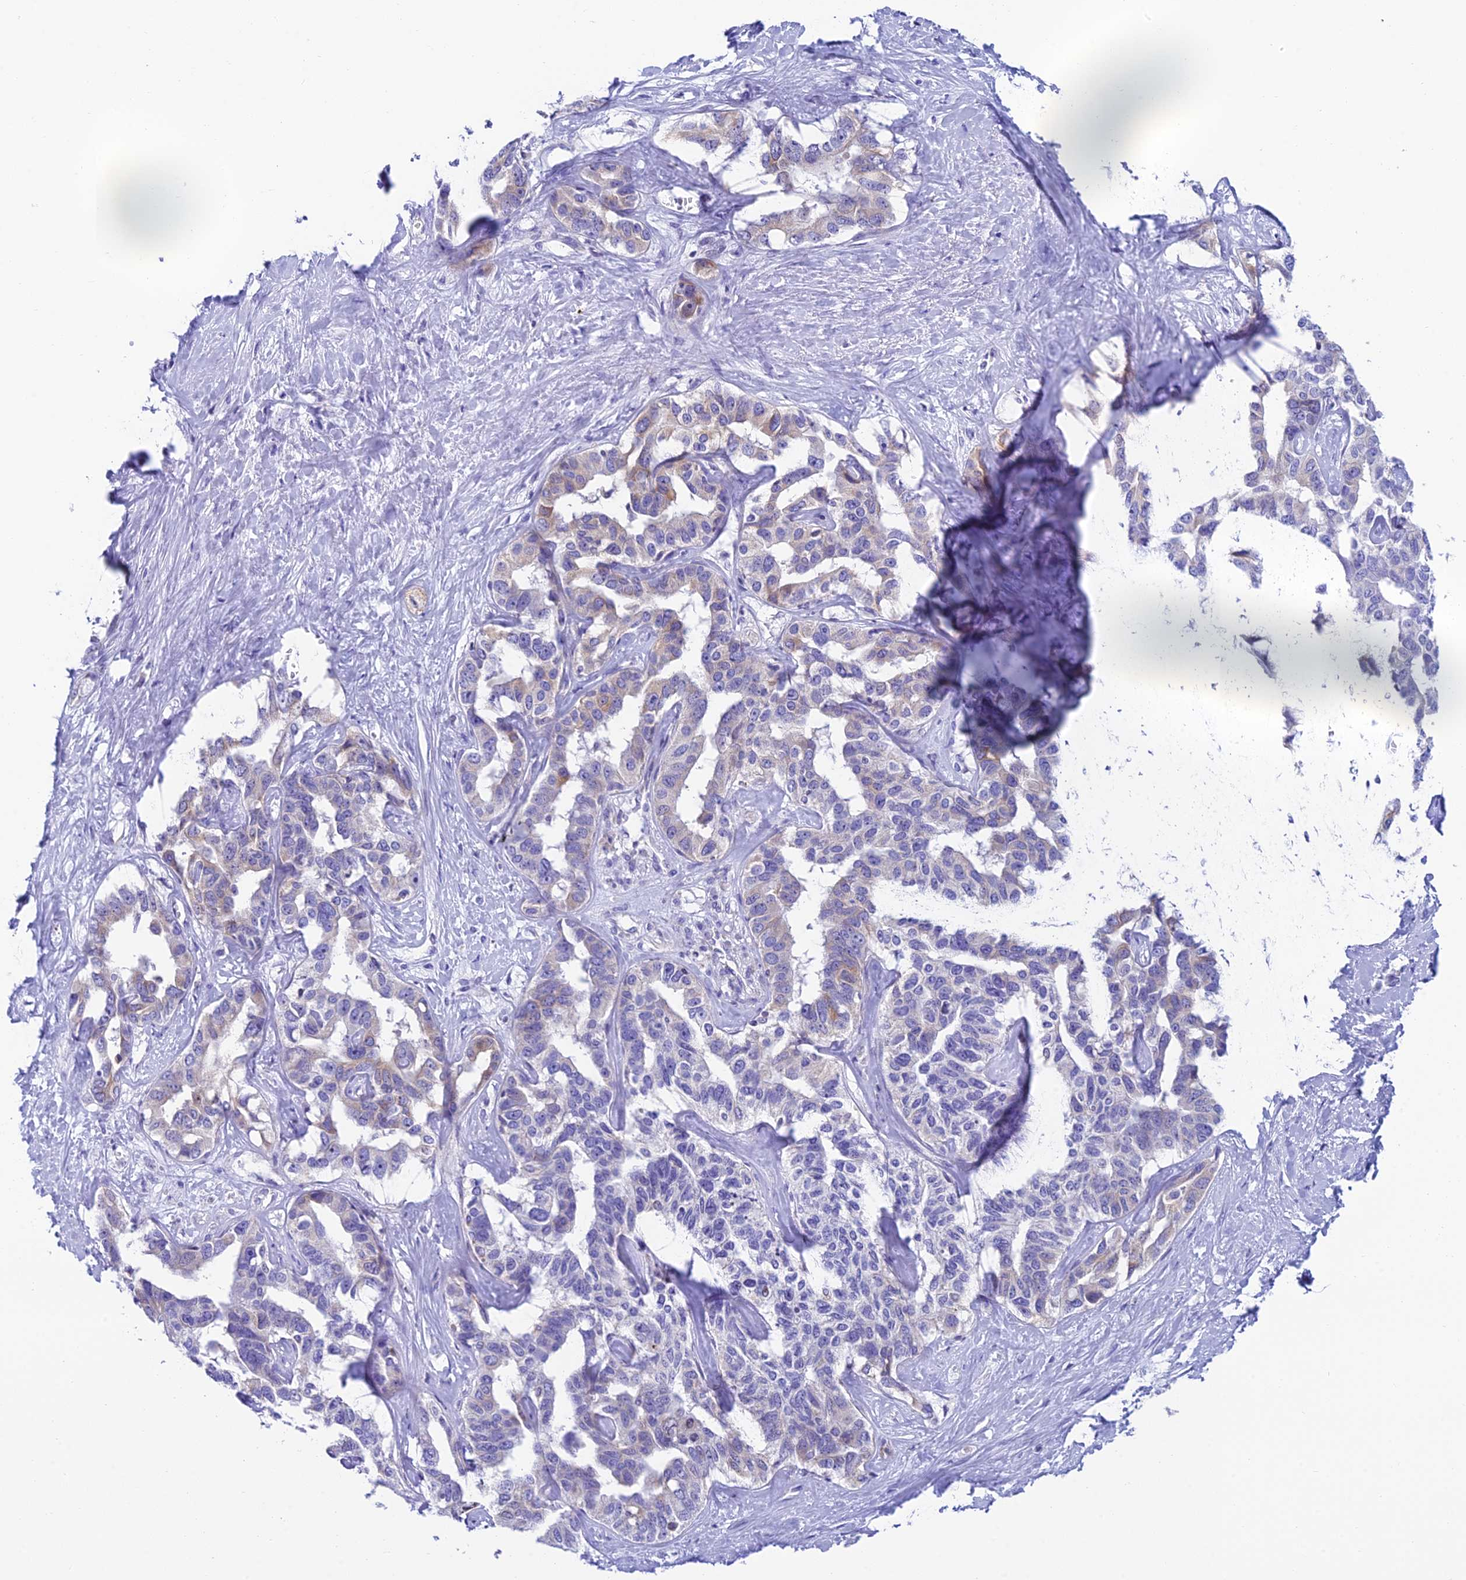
{"staining": {"intensity": "weak", "quantity": "<25%", "location": "cytoplasmic/membranous"}, "tissue": "liver cancer", "cell_type": "Tumor cells", "image_type": "cancer", "snomed": [{"axis": "morphology", "description": "Cholangiocarcinoma"}, {"axis": "topography", "description": "Liver"}], "caption": "Immunohistochemistry image of neoplastic tissue: human liver cholangiocarcinoma stained with DAB (3,3'-diaminobenzidine) displays no significant protein positivity in tumor cells.", "gene": "REEP4", "patient": {"sex": "male", "age": 59}}